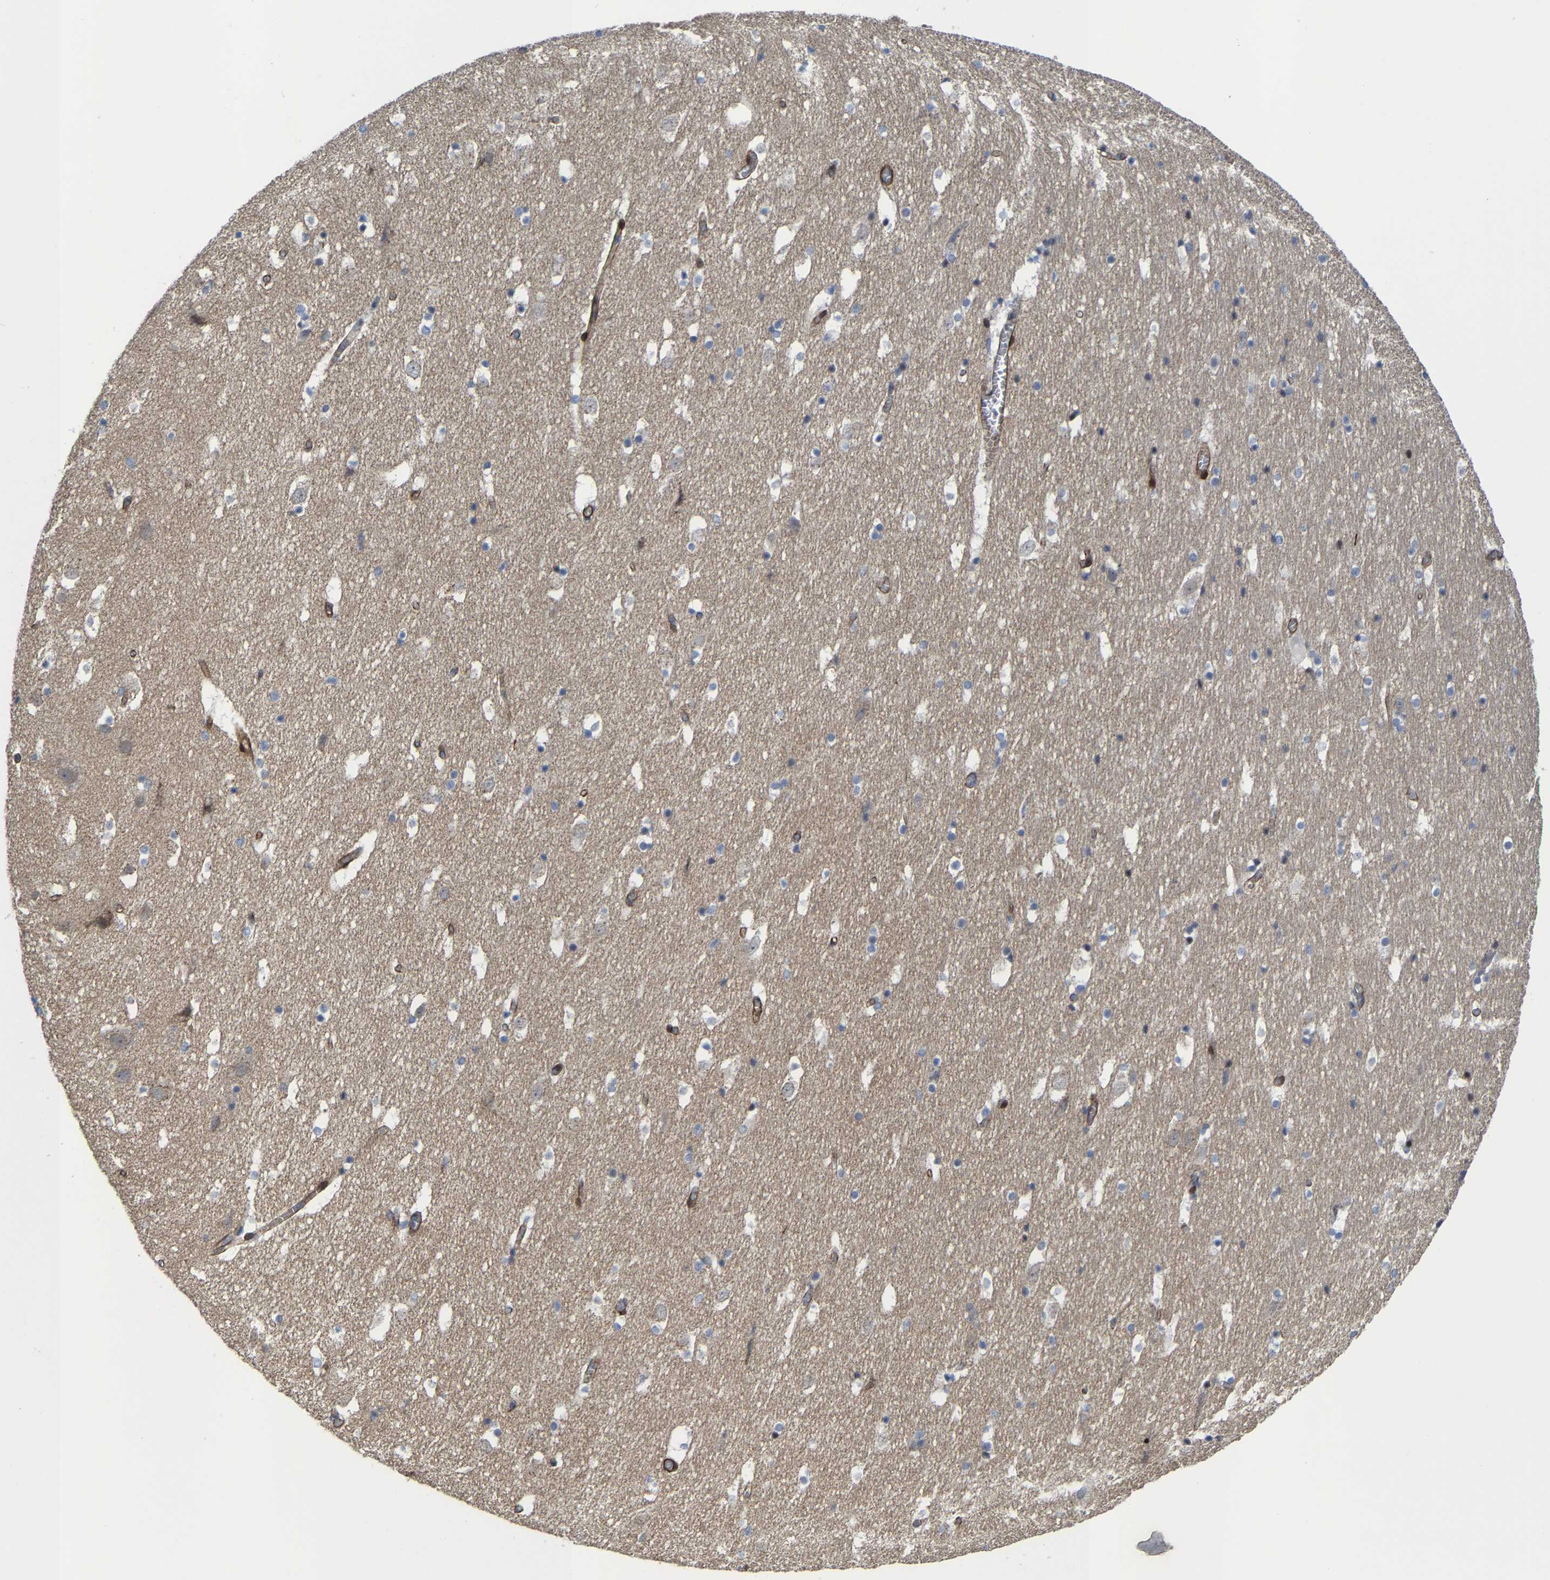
{"staining": {"intensity": "negative", "quantity": "none", "location": "none"}, "tissue": "hippocampus", "cell_type": "Glial cells", "image_type": "normal", "snomed": [{"axis": "morphology", "description": "Normal tissue, NOS"}, {"axis": "topography", "description": "Hippocampus"}], "caption": "Immunohistochemistry photomicrograph of benign hippocampus: hippocampus stained with DAB demonstrates no significant protein positivity in glial cells.", "gene": "TGFB1I1", "patient": {"sex": "male", "age": 45}}